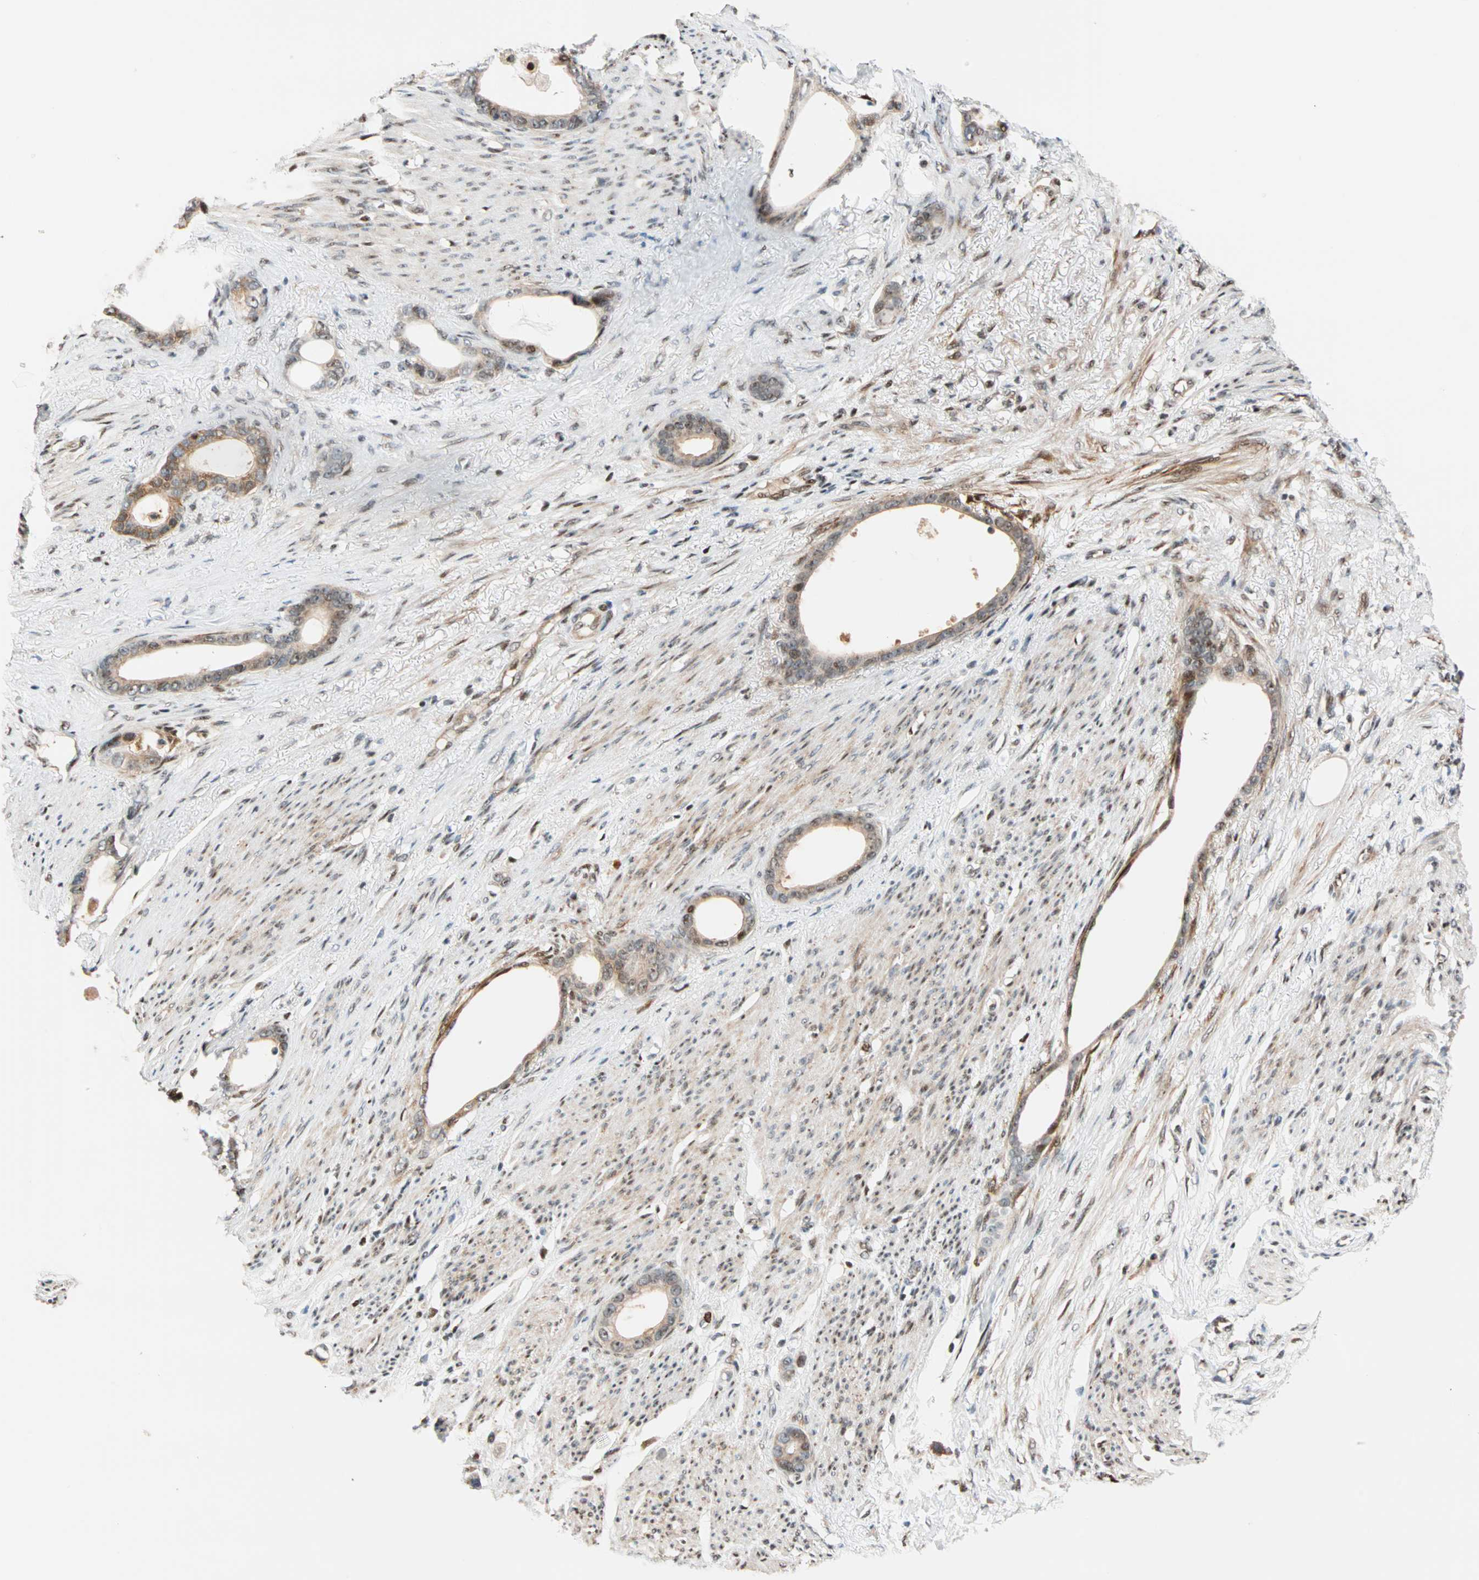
{"staining": {"intensity": "moderate", "quantity": ">75%", "location": "cytoplasmic/membranous,nuclear"}, "tissue": "stomach cancer", "cell_type": "Tumor cells", "image_type": "cancer", "snomed": [{"axis": "morphology", "description": "Adenocarcinoma, NOS"}, {"axis": "topography", "description": "Stomach"}], "caption": "The photomicrograph reveals a brown stain indicating the presence of a protein in the cytoplasmic/membranous and nuclear of tumor cells in stomach cancer.", "gene": "HECW1", "patient": {"sex": "female", "age": 75}}